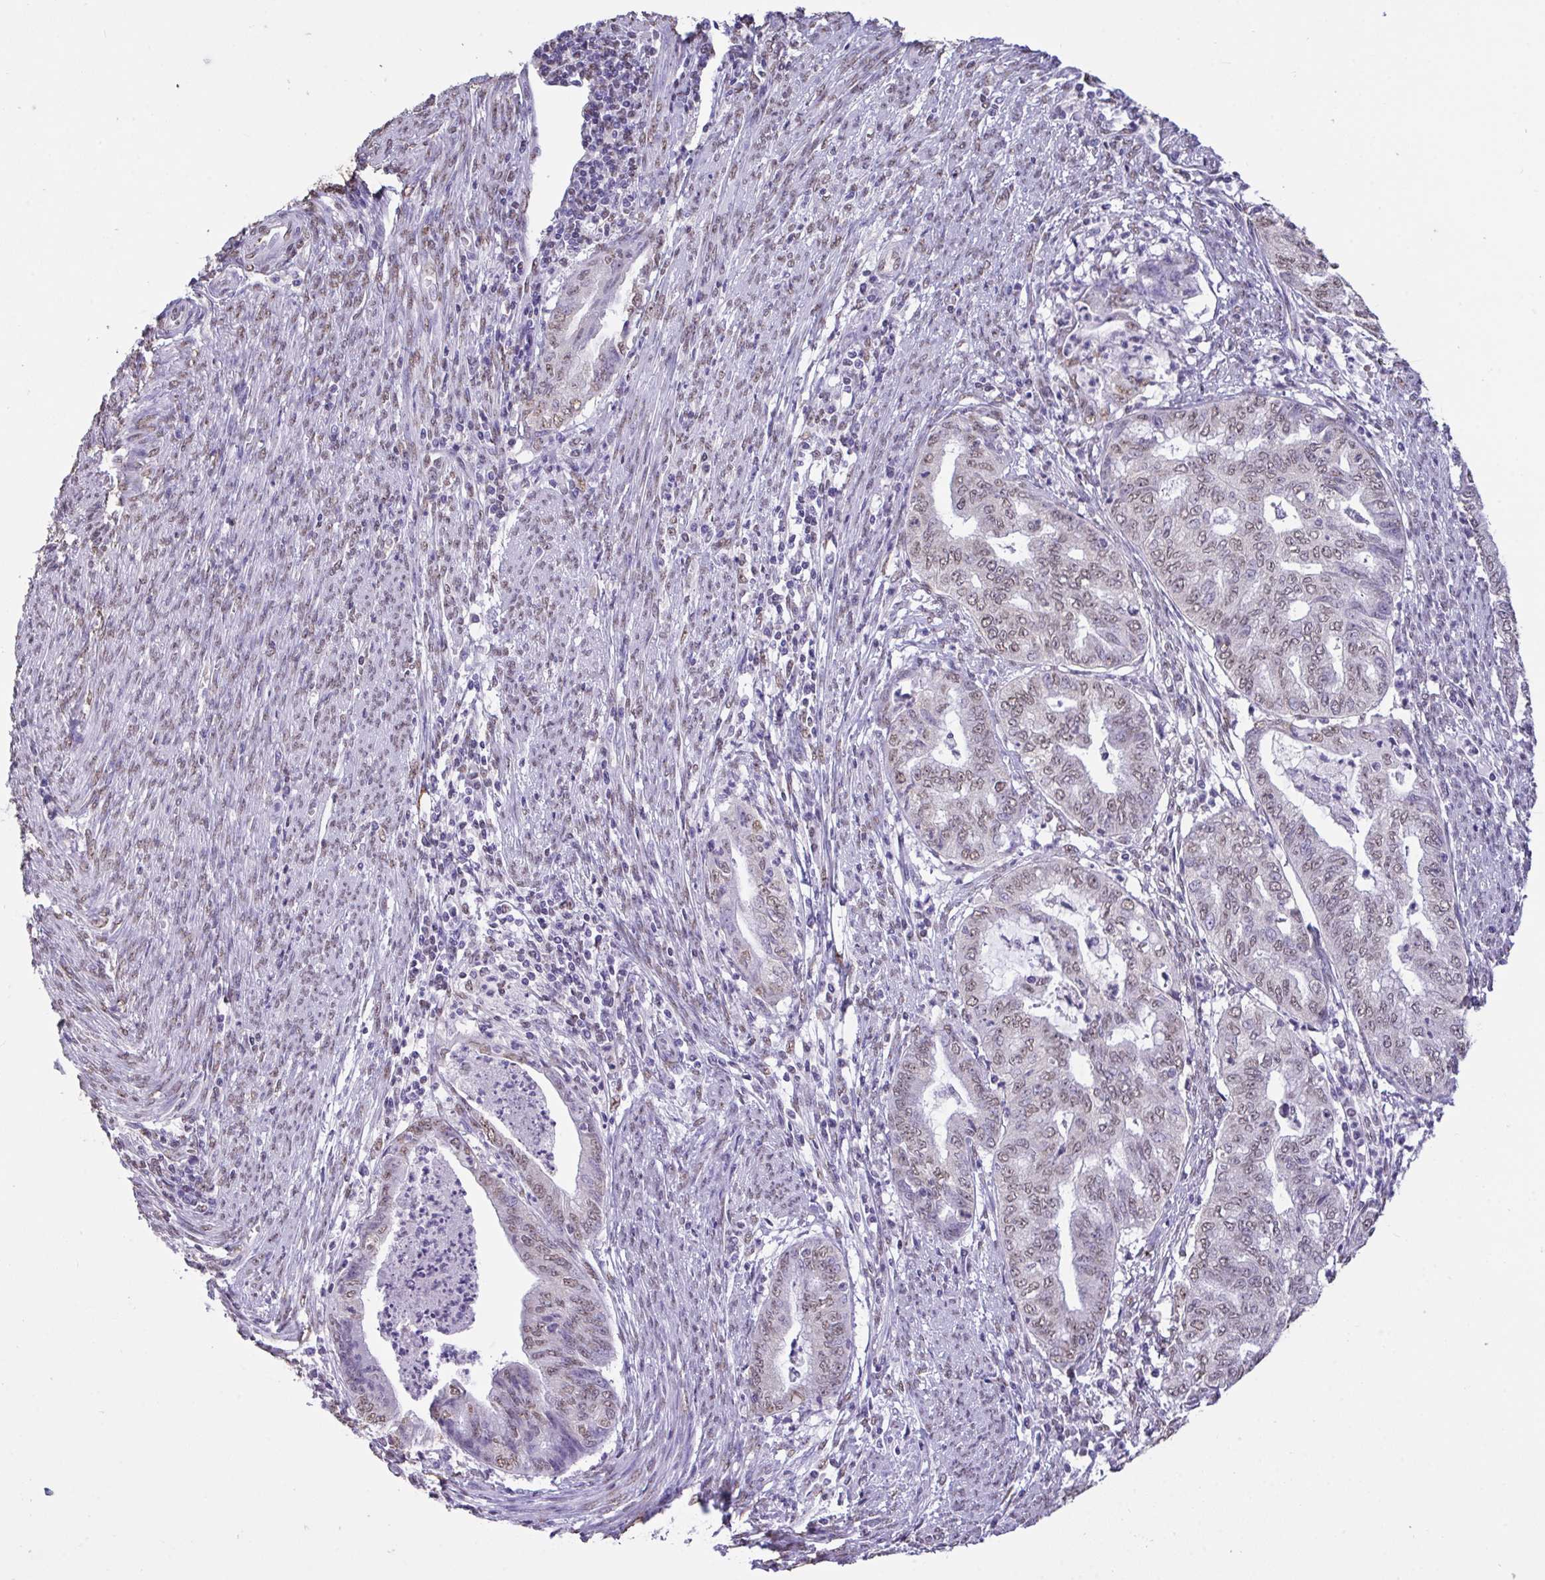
{"staining": {"intensity": "weak", "quantity": ">75%", "location": "nuclear"}, "tissue": "endometrial cancer", "cell_type": "Tumor cells", "image_type": "cancer", "snomed": [{"axis": "morphology", "description": "Adenocarcinoma, NOS"}, {"axis": "topography", "description": "Endometrium"}], "caption": "Protein expression analysis of endometrial cancer (adenocarcinoma) demonstrates weak nuclear staining in approximately >75% of tumor cells.", "gene": "SEMA6B", "patient": {"sex": "female", "age": 79}}